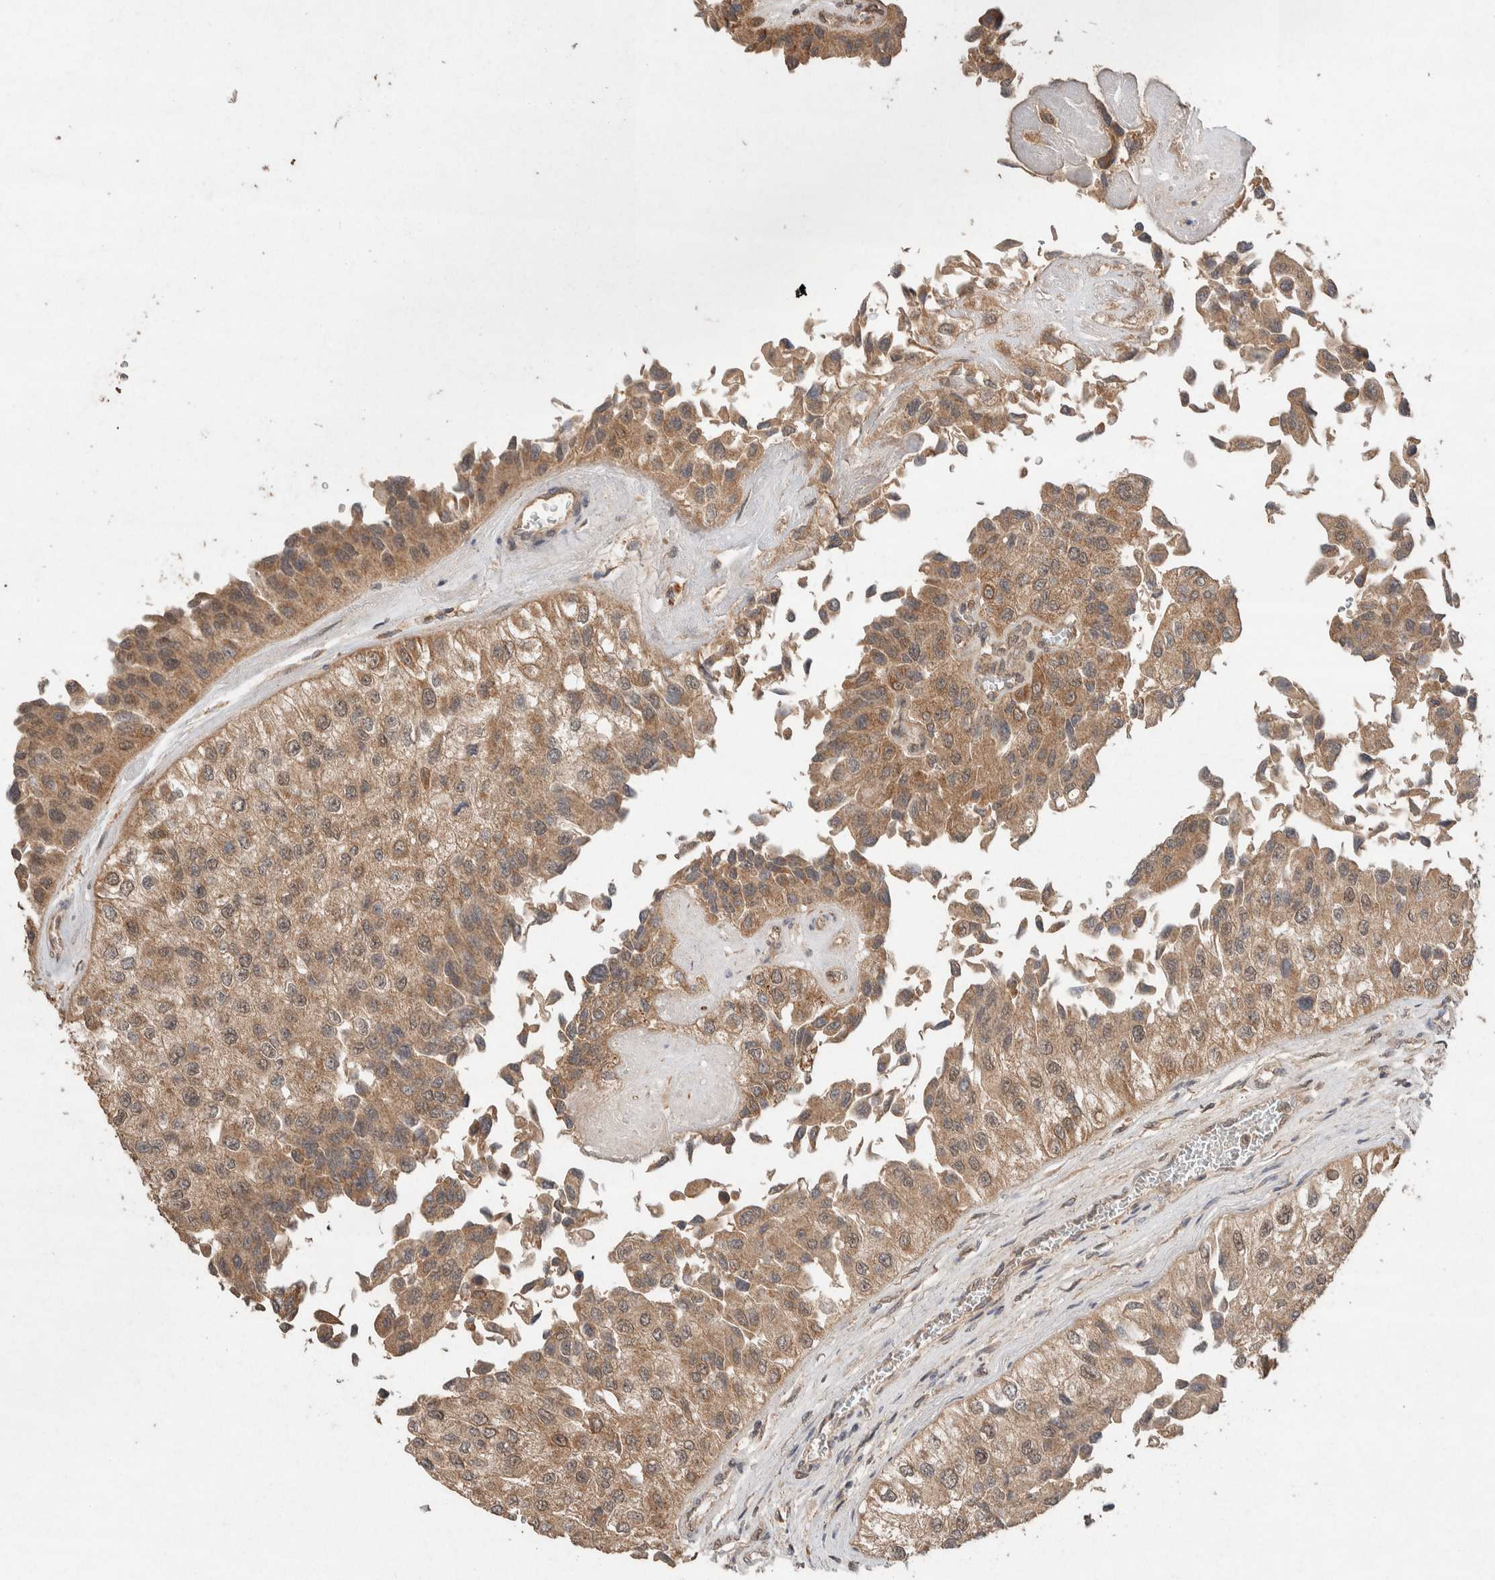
{"staining": {"intensity": "moderate", "quantity": ">75%", "location": "cytoplasmic/membranous"}, "tissue": "urothelial cancer", "cell_type": "Tumor cells", "image_type": "cancer", "snomed": [{"axis": "morphology", "description": "Urothelial carcinoma, High grade"}, {"axis": "topography", "description": "Kidney"}, {"axis": "topography", "description": "Urinary bladder"}], "caption": "High-power microscopy captured an immunohistochemistry (IHC) photomicrograph of high-grade urothelial carcinoma, revealing moderate cytoplasmic/membranous expression in about >75% of tumor cells.", "gene": "KCNJ5", "patient": {"sex": "male", "age": 77}}